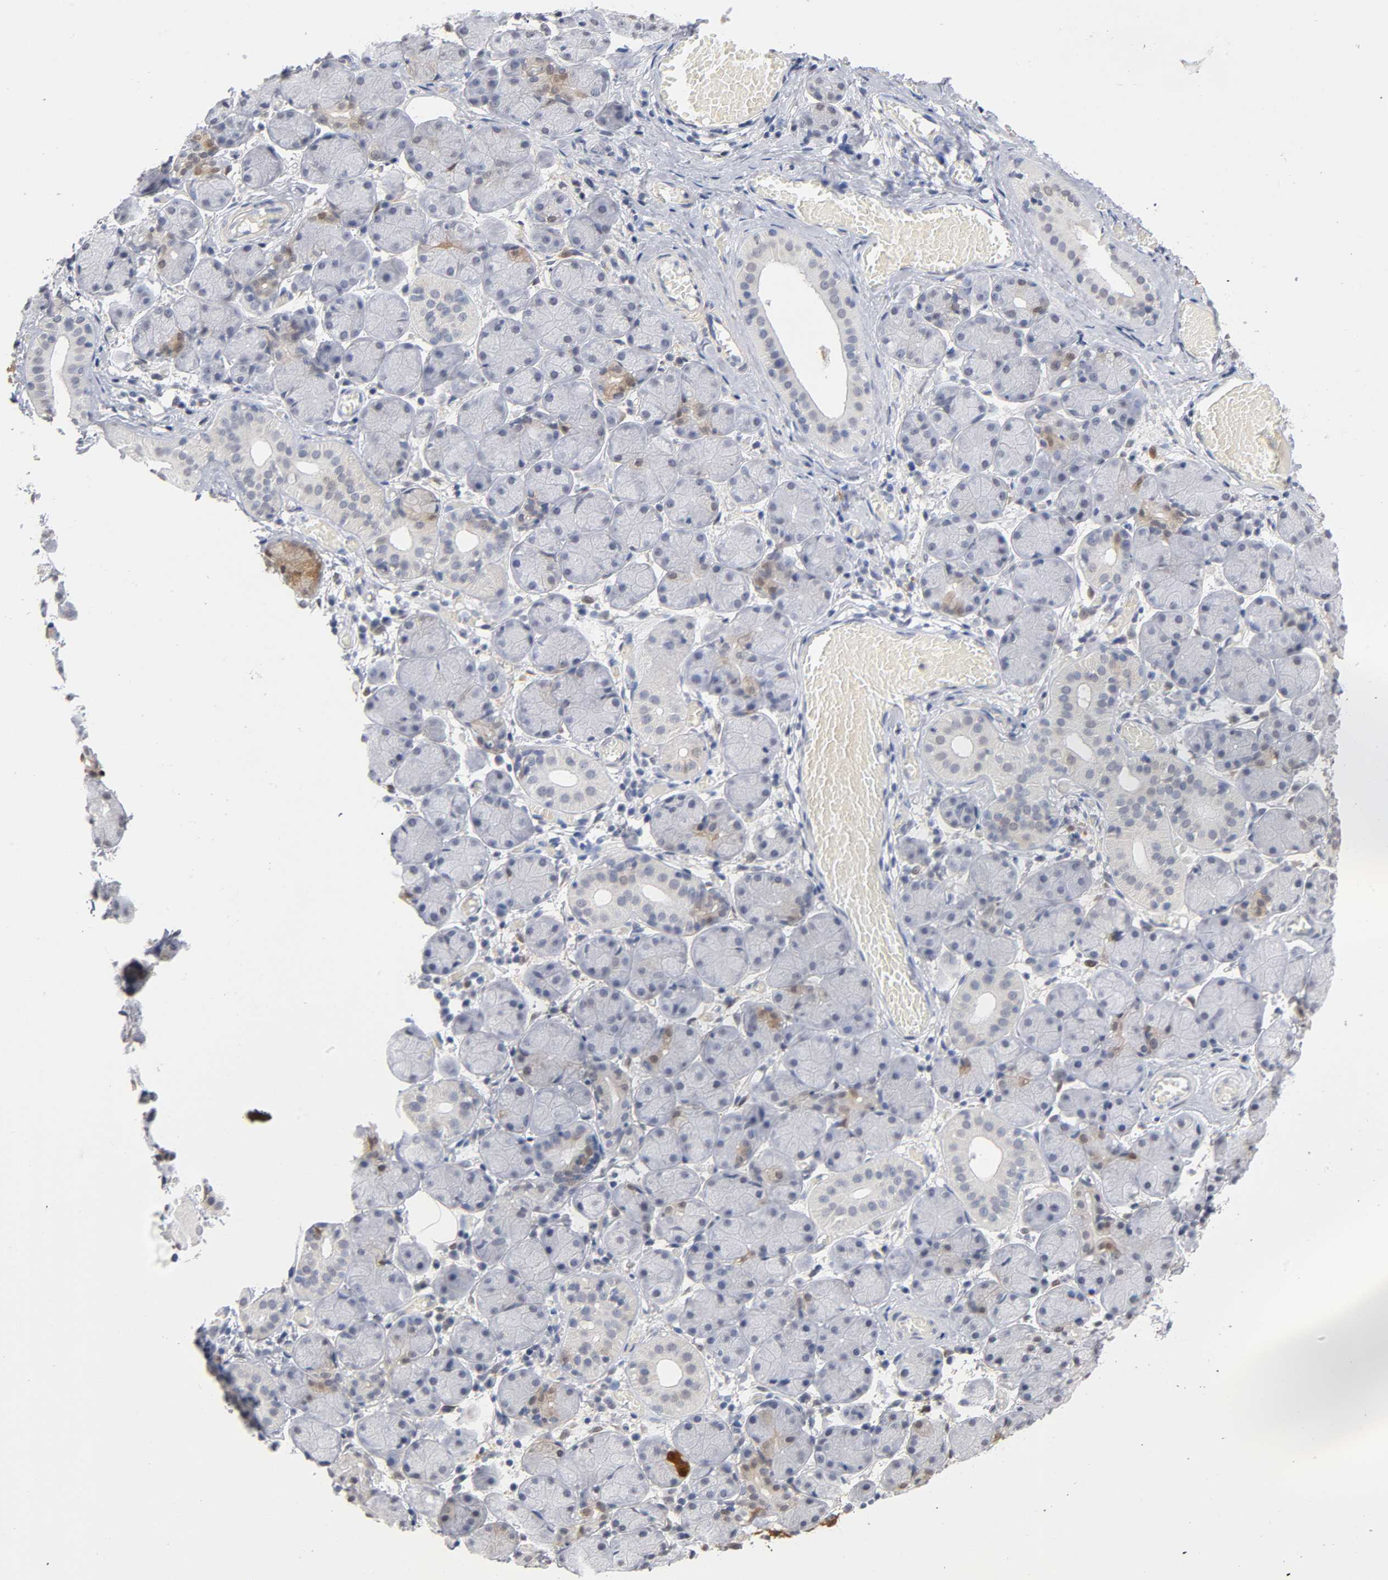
{"staining": {"intensity": "moderate", "quantity": "<25%", "location": "cytoplasmic/membranous,nuclear"}, "tissue": "salivary gland", "cell_type": "Glandular cells", "image_type": "normal", "snomed": [{"axis": "morphology", "description": "Normal tissue, NOS"}, {"axis": "topography", "description": "Salivary gland"}], "caption": "IHC micrograph of normal salivary gland stained for a protein (brown), which reveals low levels of moderate cytoplasmic/membranous,nuclear staining in approximately <25% of glandular cells.", "gene": "CRABP2", "patient": {"sex": "female", "age": 24}}